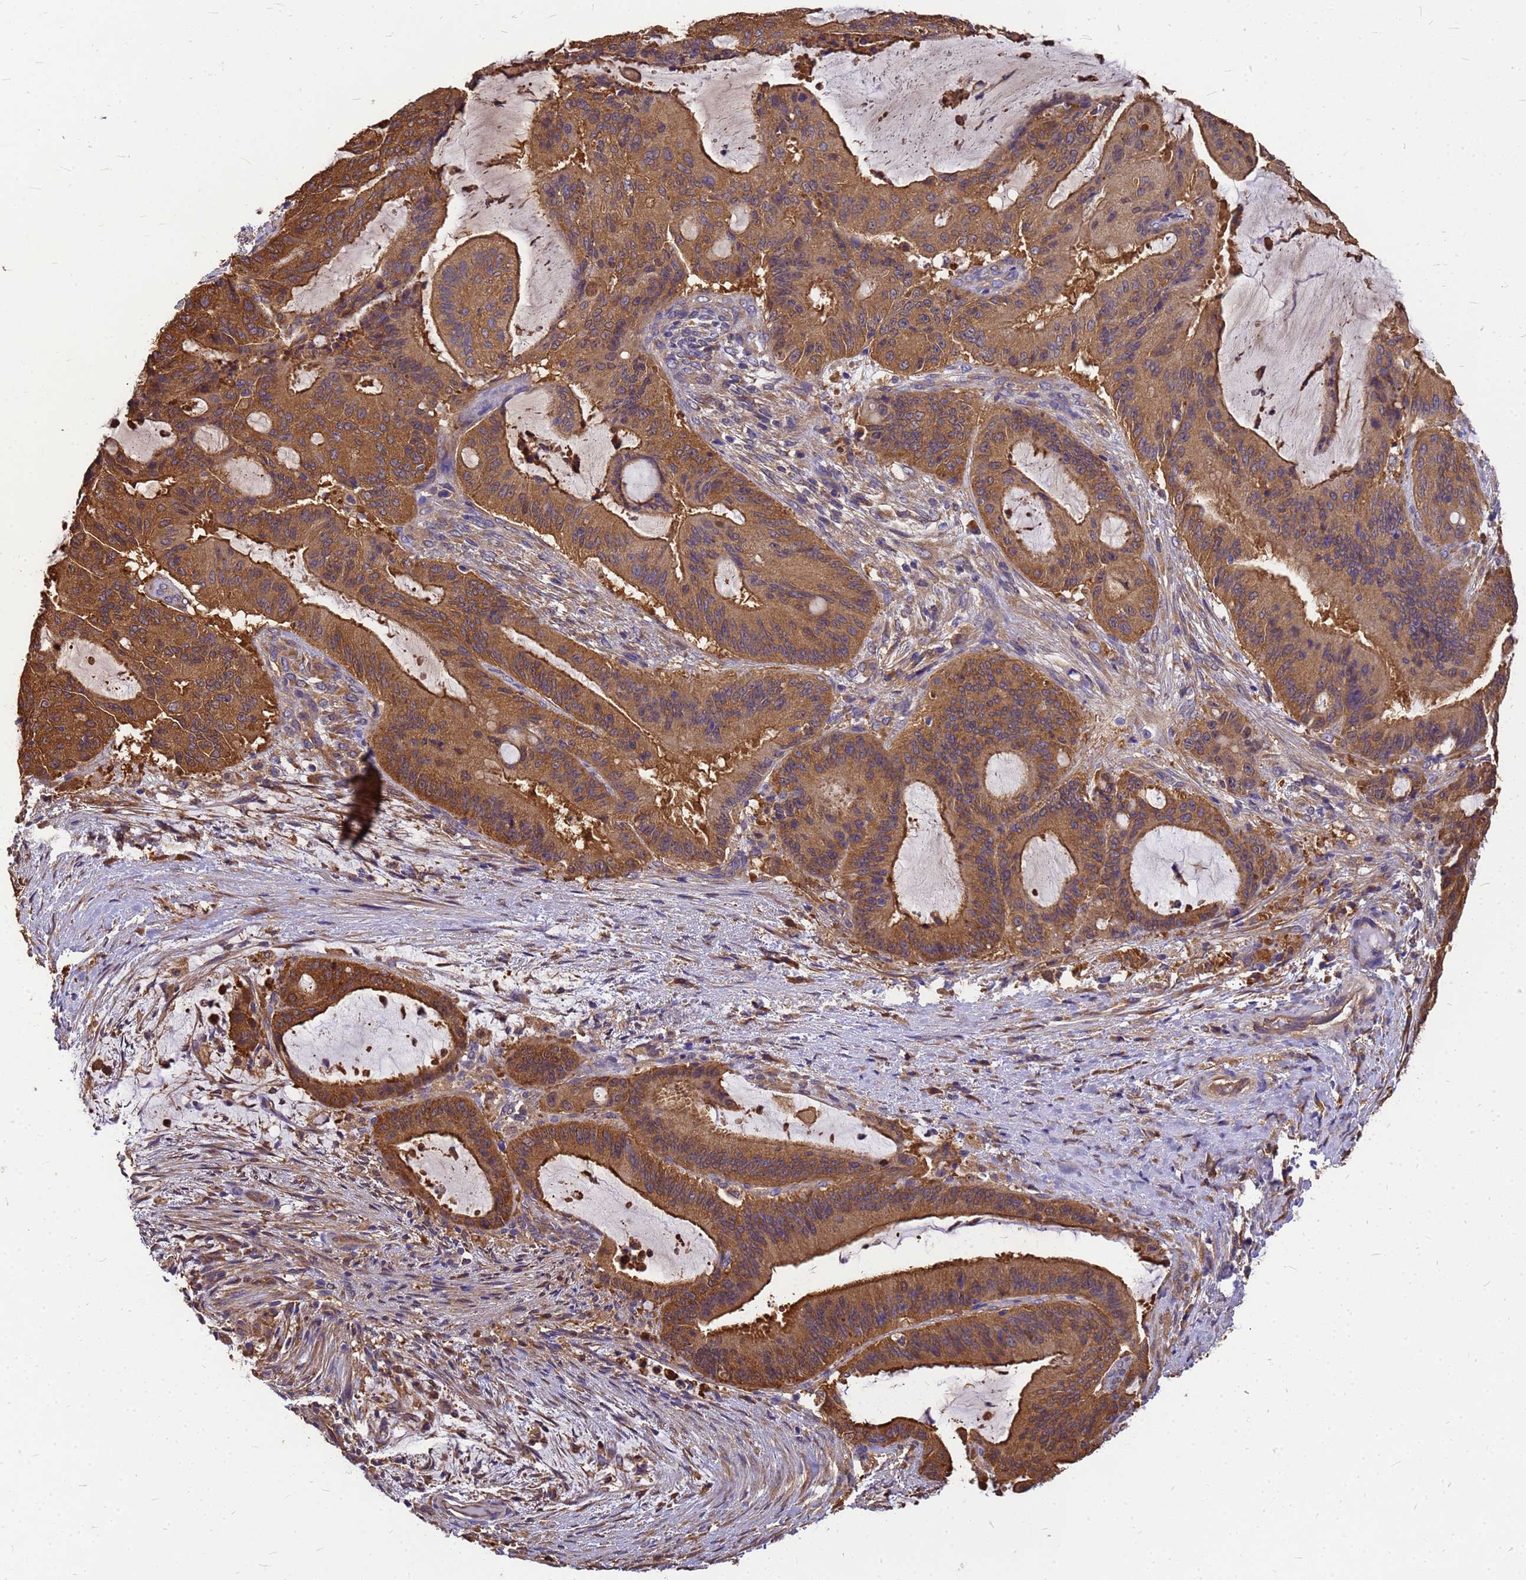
{"staining": {"intensity": "moderate", "quantity": ">75%", "location": "cytoplasmic/membranous"}, "tissue": "liver cancer", "cell_type": "Tumor cells", "image_type": "cancer", "snomed": [{"axis": "morphology", "description": "Normal tissue, NOS"}, {"axis": "morphology", "description": "Cholangiocarcinoma"}, {"axis": "topography", "description": "Liver"}, {"axis": "topography", "description": "Peripheral nerve tissue"}], "caption": "The image reveals a brown stain indicating the presence of a protein in the cytoplasmic/membranous of tumor cells in liver cancer. The staining was performed using DAB, with brown indicating positive protein expression. Nuclei are stained blue with hematoxylin.", "gene": "GID4", "patient": {"sex": "female", "age": 73}}